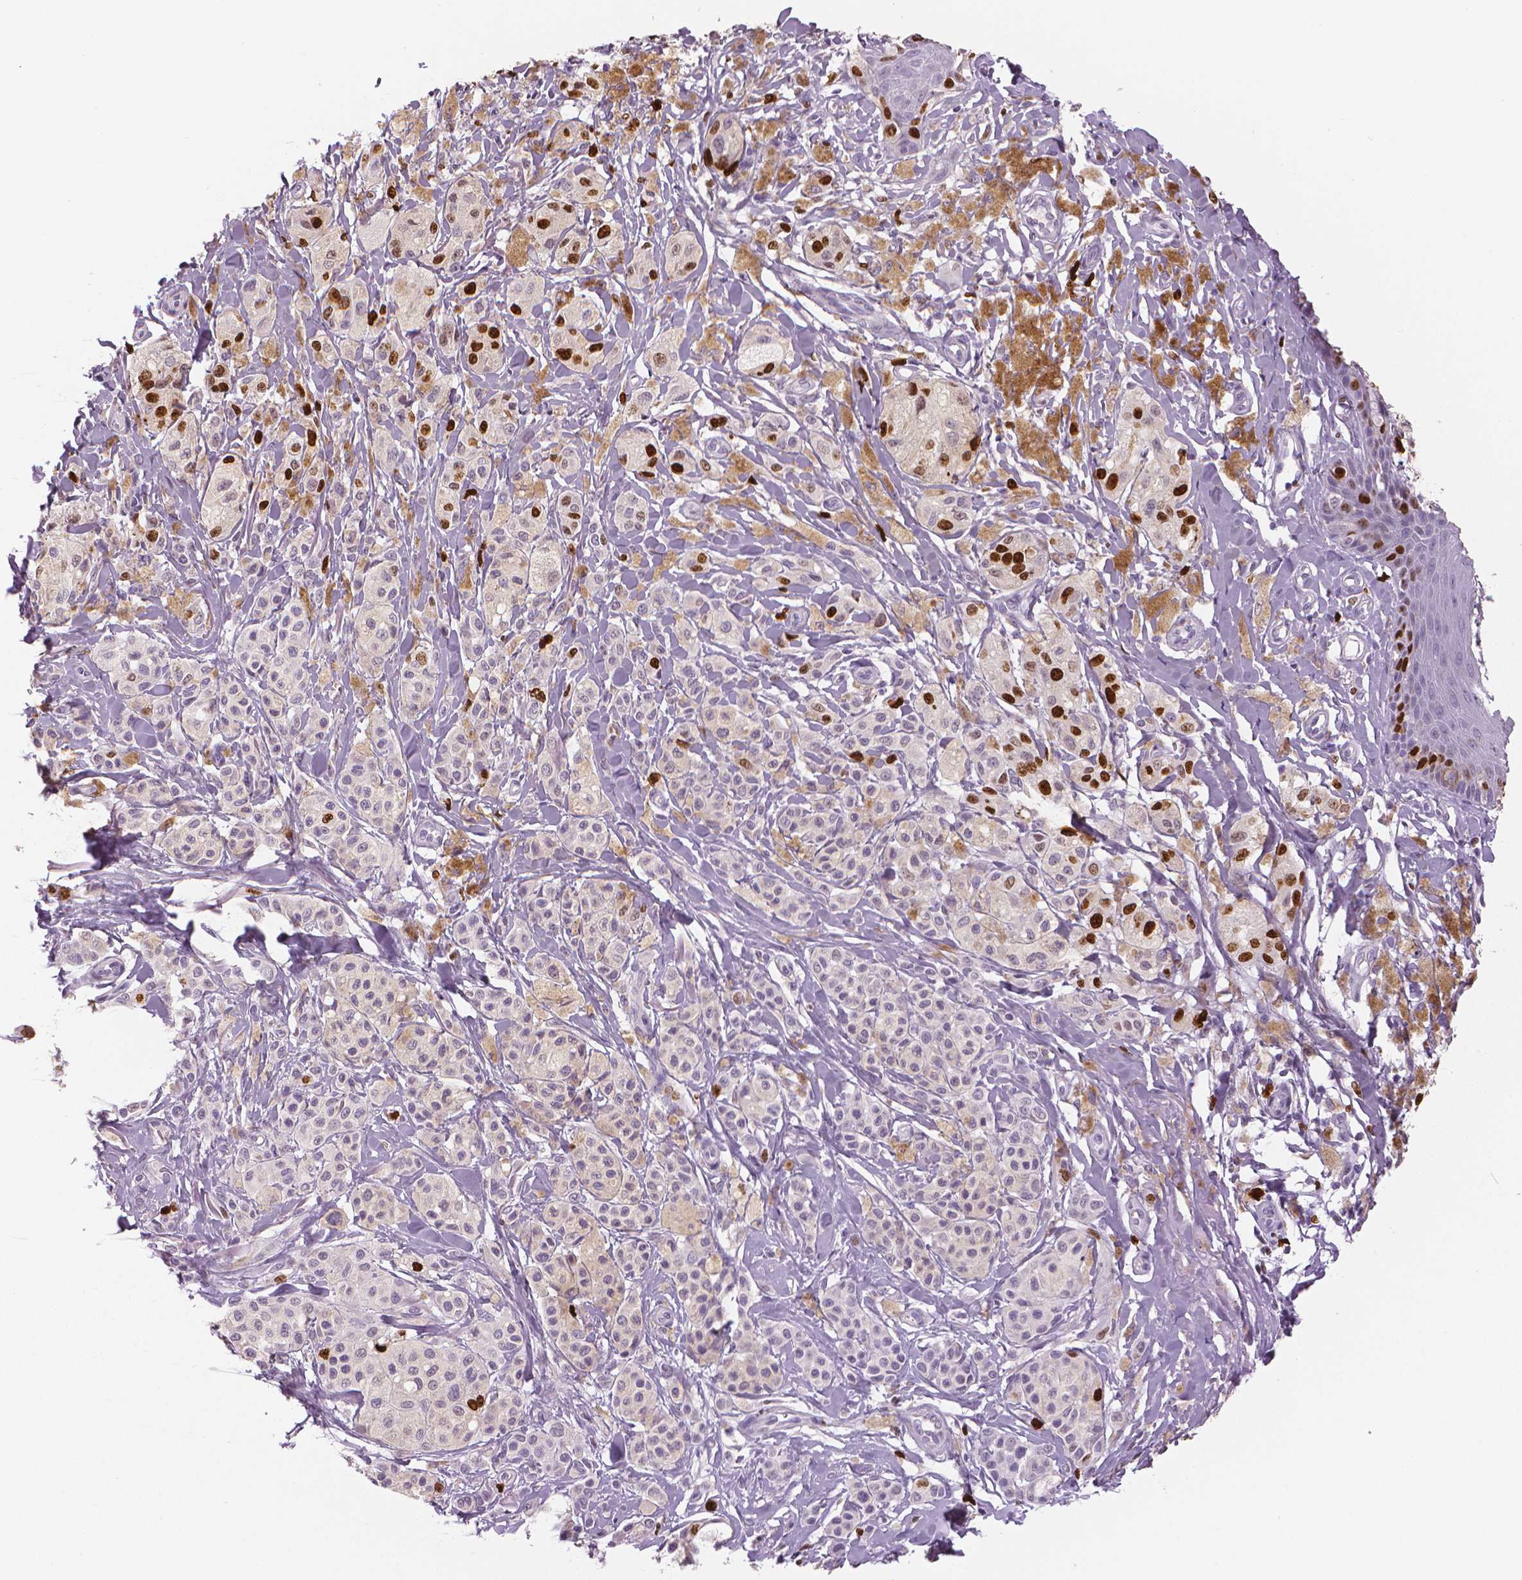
{"staining": {"intensity": "strong", "quantity": "<25%", "location": "nuclear"}, "tissue": "melanoma", "cell_type": "Tumor cells", "image_type": "cancer", "snomed": [{"axis": "morphology", "description": "Malignant melanoma, NOS"}, {"axis": "topography", "description": "Skin"}], "caption": "Immunohistochemical staining of melanoma exhibits strong nuclear protein positivity in approximately <25% of tumor cells. Immunohistochemistry (ihc) stains the protein of interest in brown and the nuclei are stained blue.", "gene": "MKI67", "patient": {"sex": "female", "age": 80}}